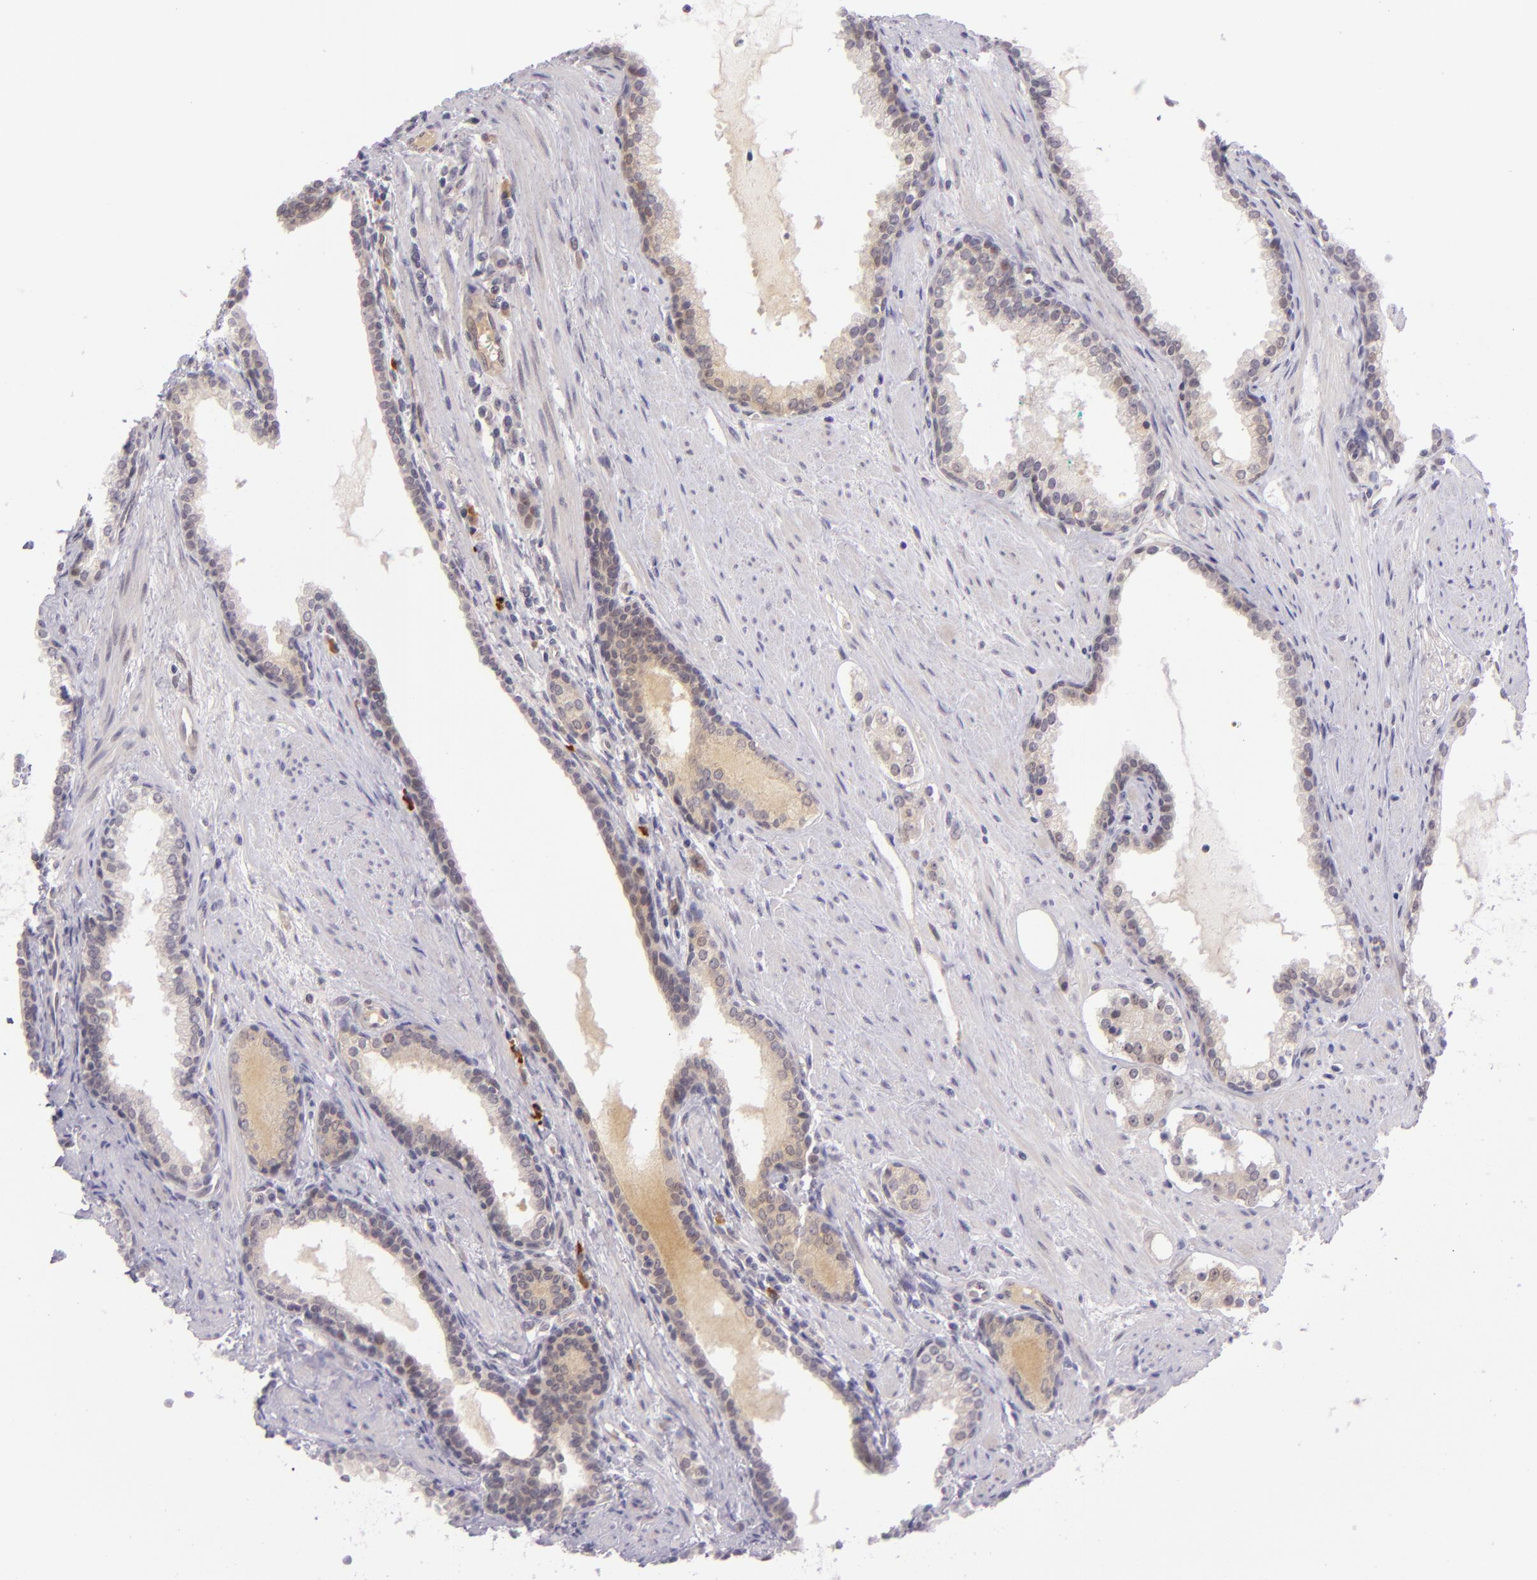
{"staining": {"intensity": "weak", "quantity": "25%-75%", "location": "cytoplasmic/membranous"}, "tissue": "prostate cancer", "cell_type": "Tumor cells", "image_type": "cancer", "snomed": [{"axis": "morphology", "description": "Adenocarcinoma, Medium grade"}, {"axis": "topography", "description": "Prostate"}], "caption": "Protein expression analysis of prostate cancer (medium-grade adenocarcinoma) displays weak cytoplasmic/membranous expression in about 25%-75% of tumor cells. (Stains: DAB in brown, nuclei in blue, Microscopy: brightfield microscopy at high magnification).", "gene": "CSE1L", "patient": {"sex": "male", "age": 73}}